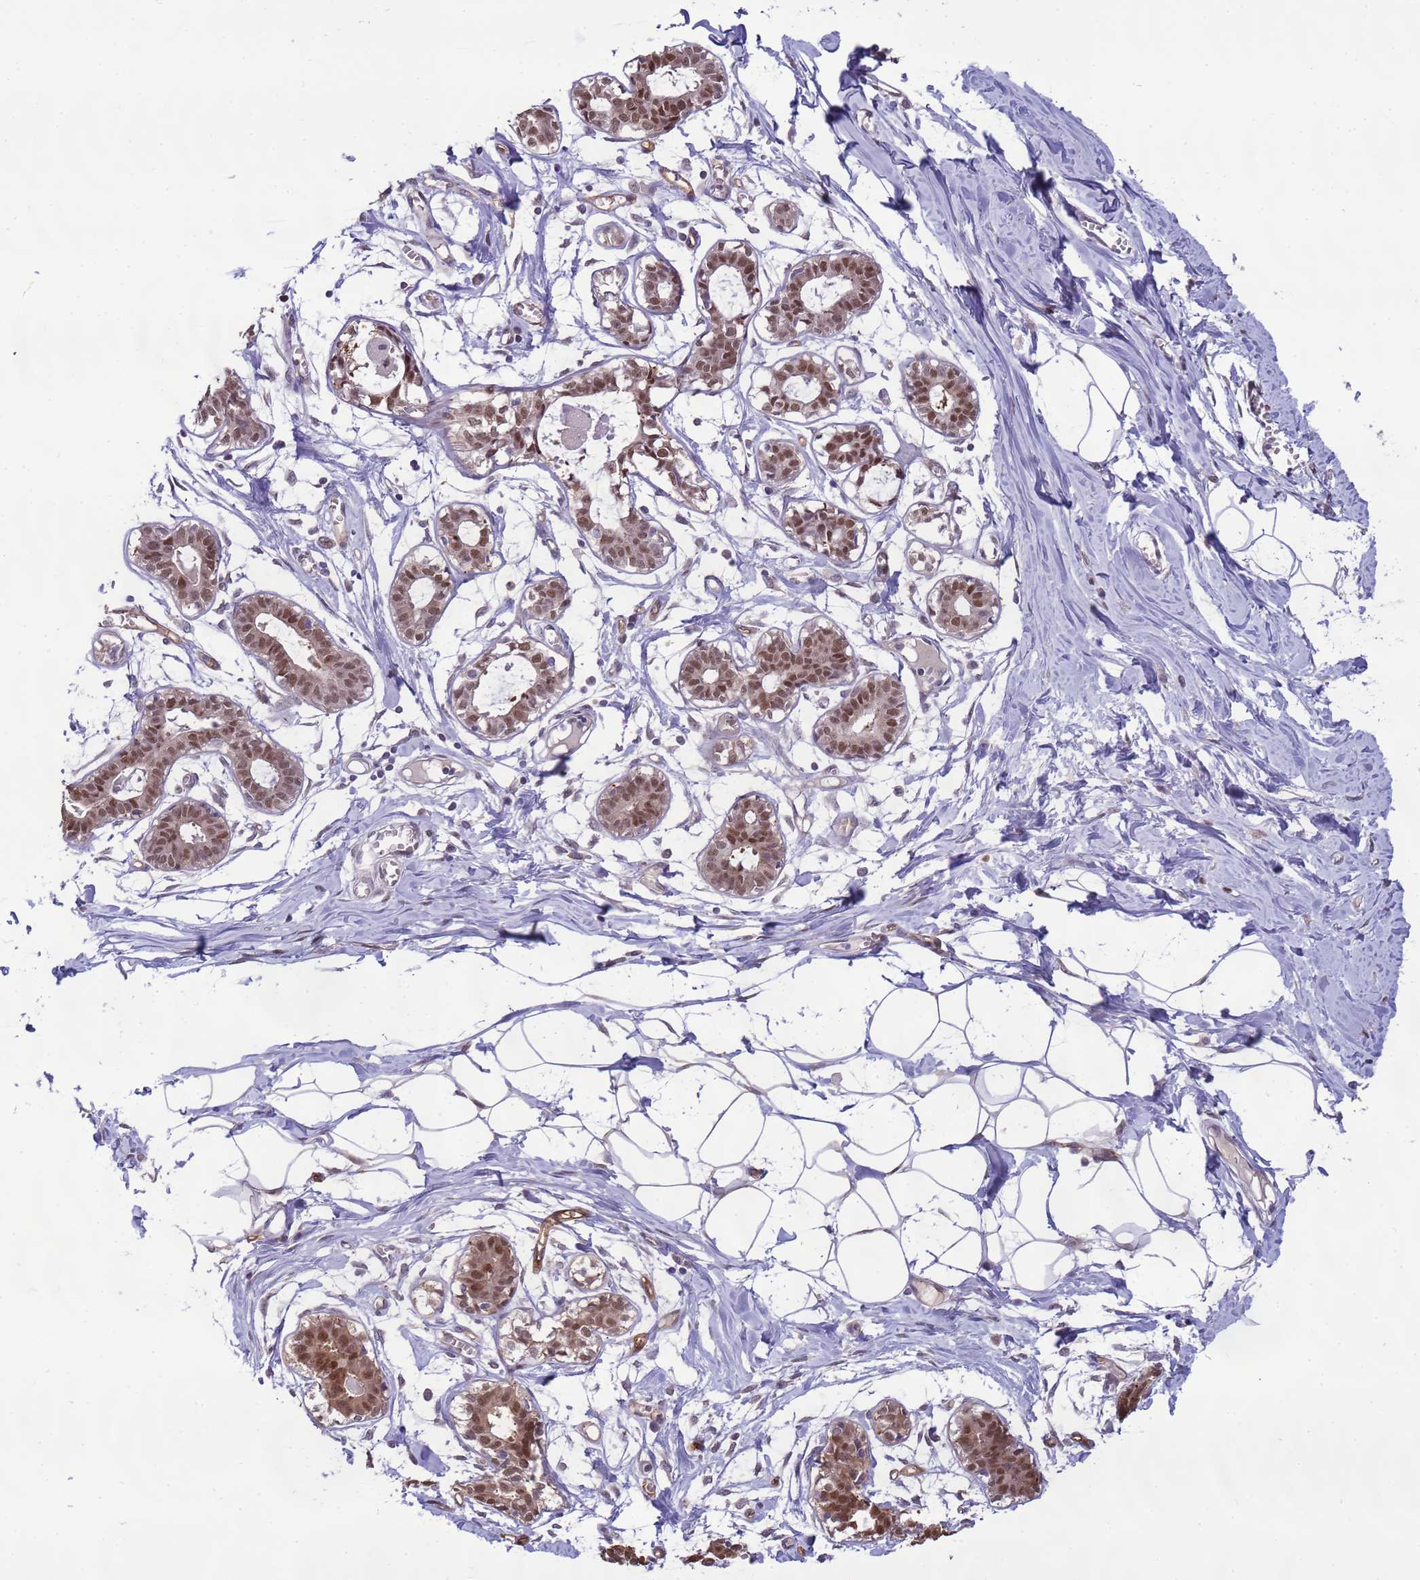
{"staining": {"intensity": "weak", "quantity": "25%-75%", "location": "cytoplasmic/membranous"}, "tissue": "breast", "cell_type": "Adipocytes", "image_type": "normal", "snomed": [{"axis": "morphology", "description": "Normal tissue, NOS"}, {"axis": "topography", "description": "Breast"}], "caption": "An IHC photomicrograph of benign tissue is shown. Protein staining in brown highlights weak cytoplasmic/membranous positivity in breast within adipocytes.", "gene": "ZBTB5", "patient": {"sex": "female", "age": 27}}